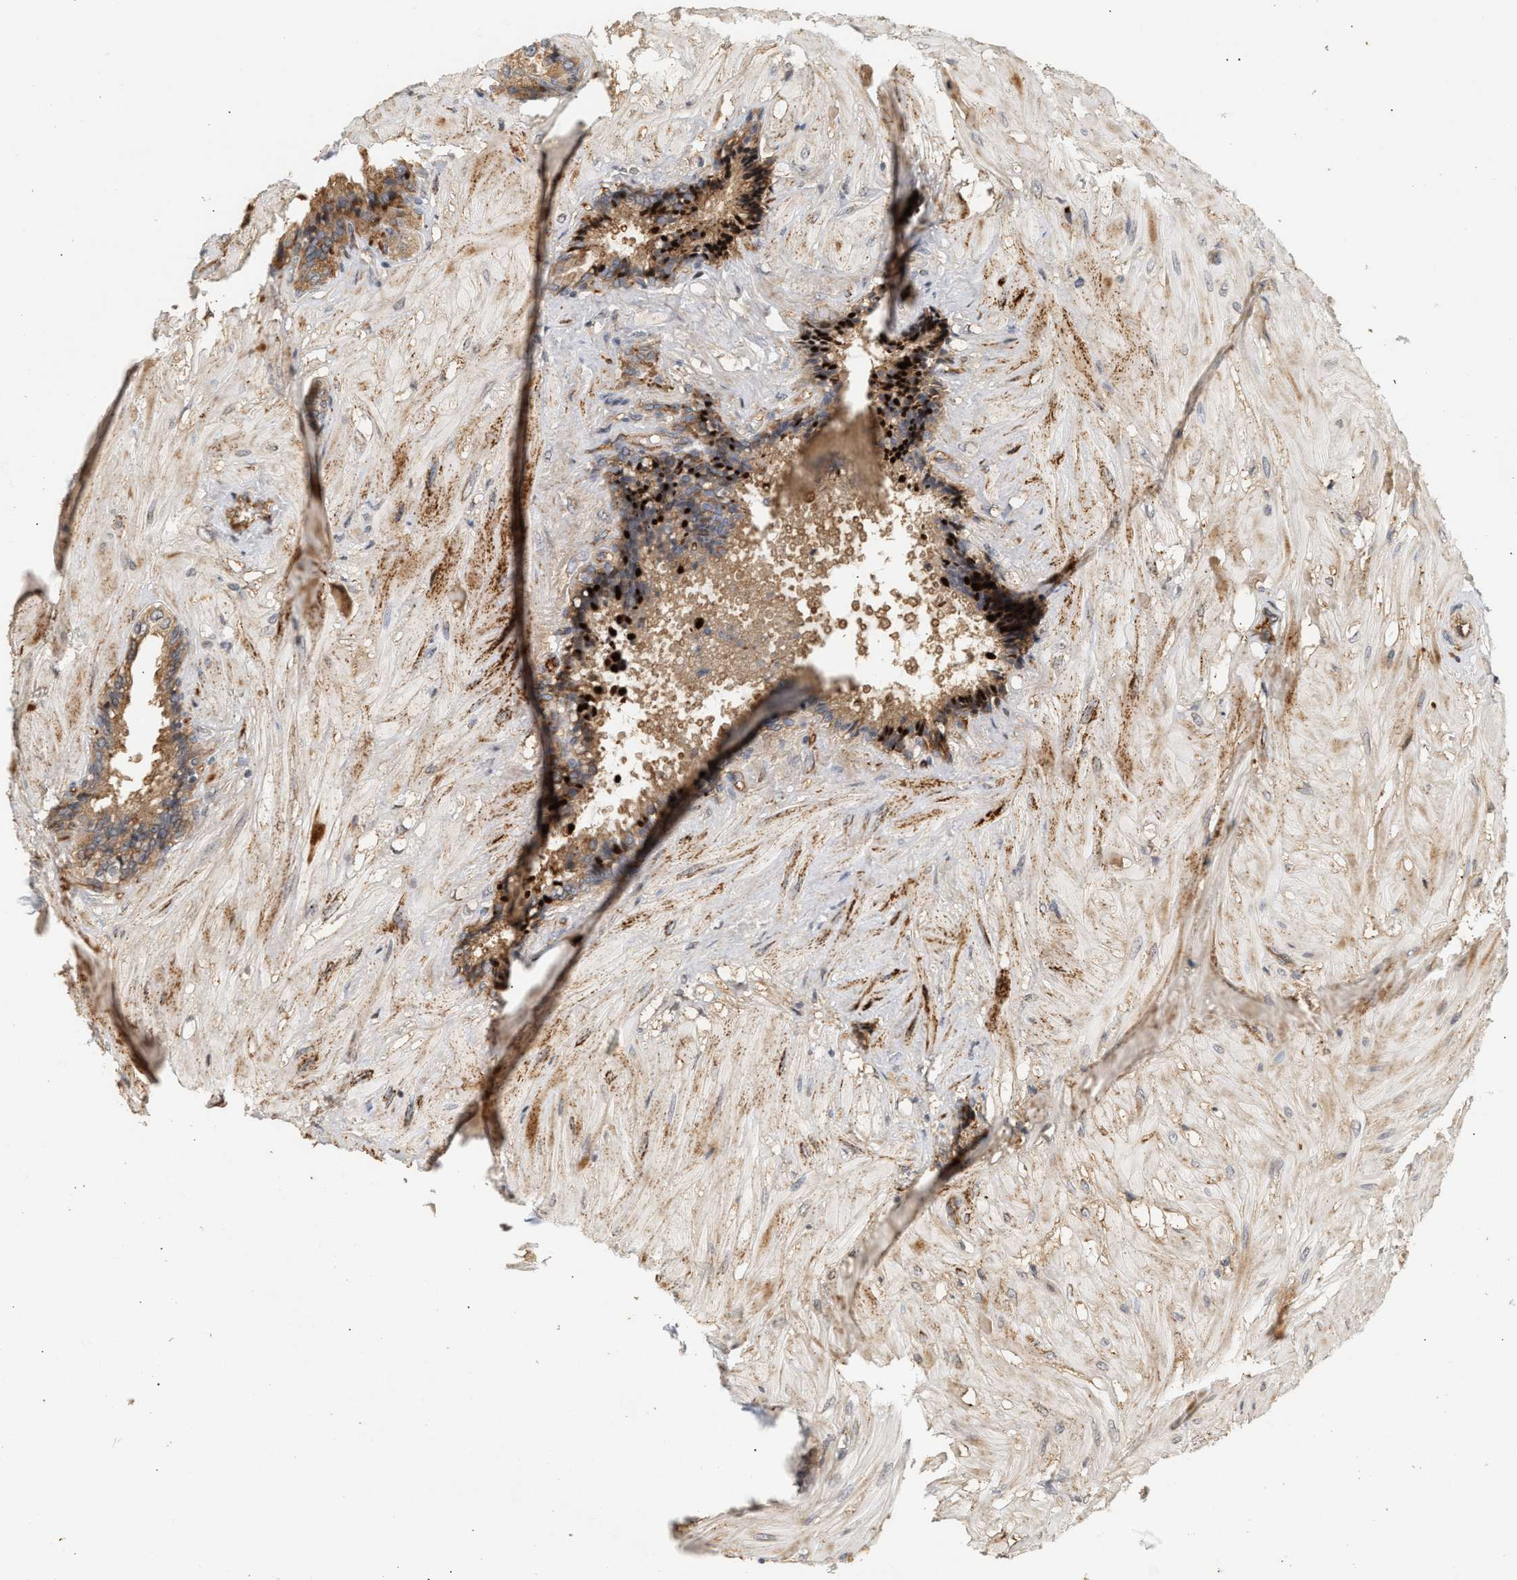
{"staining": {"intensity": "moderate", "quantity": ">75%", "location": "cytoplasmic/membranous"}, "tissue": "seminal vesicle", "cell_type": "Glandular cells", "image_type": "normal", "snomed": [{"axis": "morphology", "description": "Normal tissue, NOS"}, {"axis": "topography", "description": "Seminal veicle"}], "caption": "About >75% of glandular cells in benign seminal vesicle reveal moderate cytoplasmic/membranous protein staining as visualized by brown immunohistochemical staining.", "gene": "PLXND1", "patient": {"sex": "male", "age": 46}}